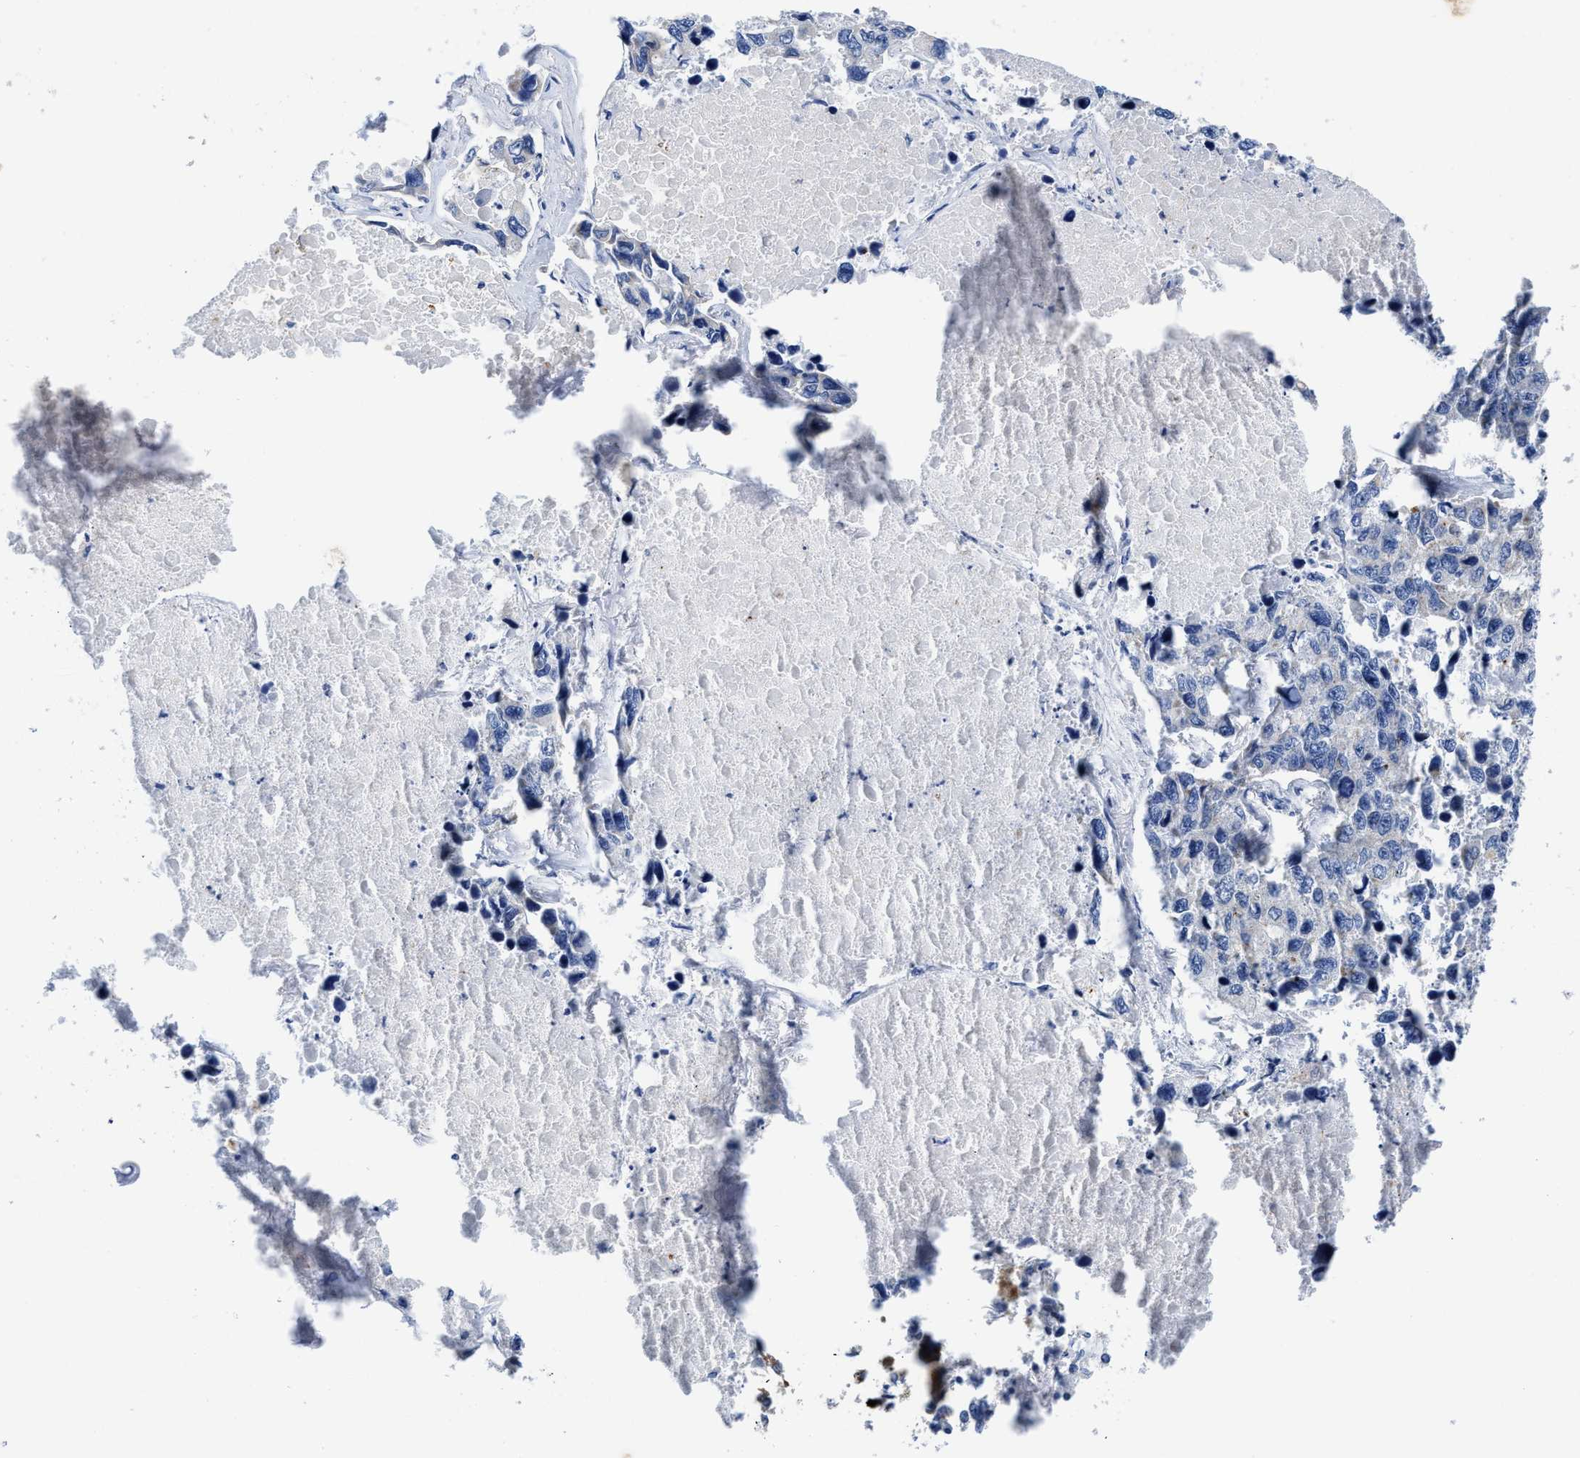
{"staining": {"intensity": "negative", "quantity": "none", "location": "none"}, "tissue": "lung cancer", "cell_type": "Tumor cells", "image_type": "cancer", "snomed": [{"axis": "morphology", "description": "Adenocarcinoma, NOS"}, {"axis": "topography", "description": "Lung"}], "caption": "IHC histopathology image of neoplastic tissue: lung cancer stained with DAB demonstrates no significant protein positivity in tumor cells. (Immunohistochemistry, brightfield microscopy, high magnification).", "gene": "TBRG4", "patient": {"sex": "male", "age": 64}}